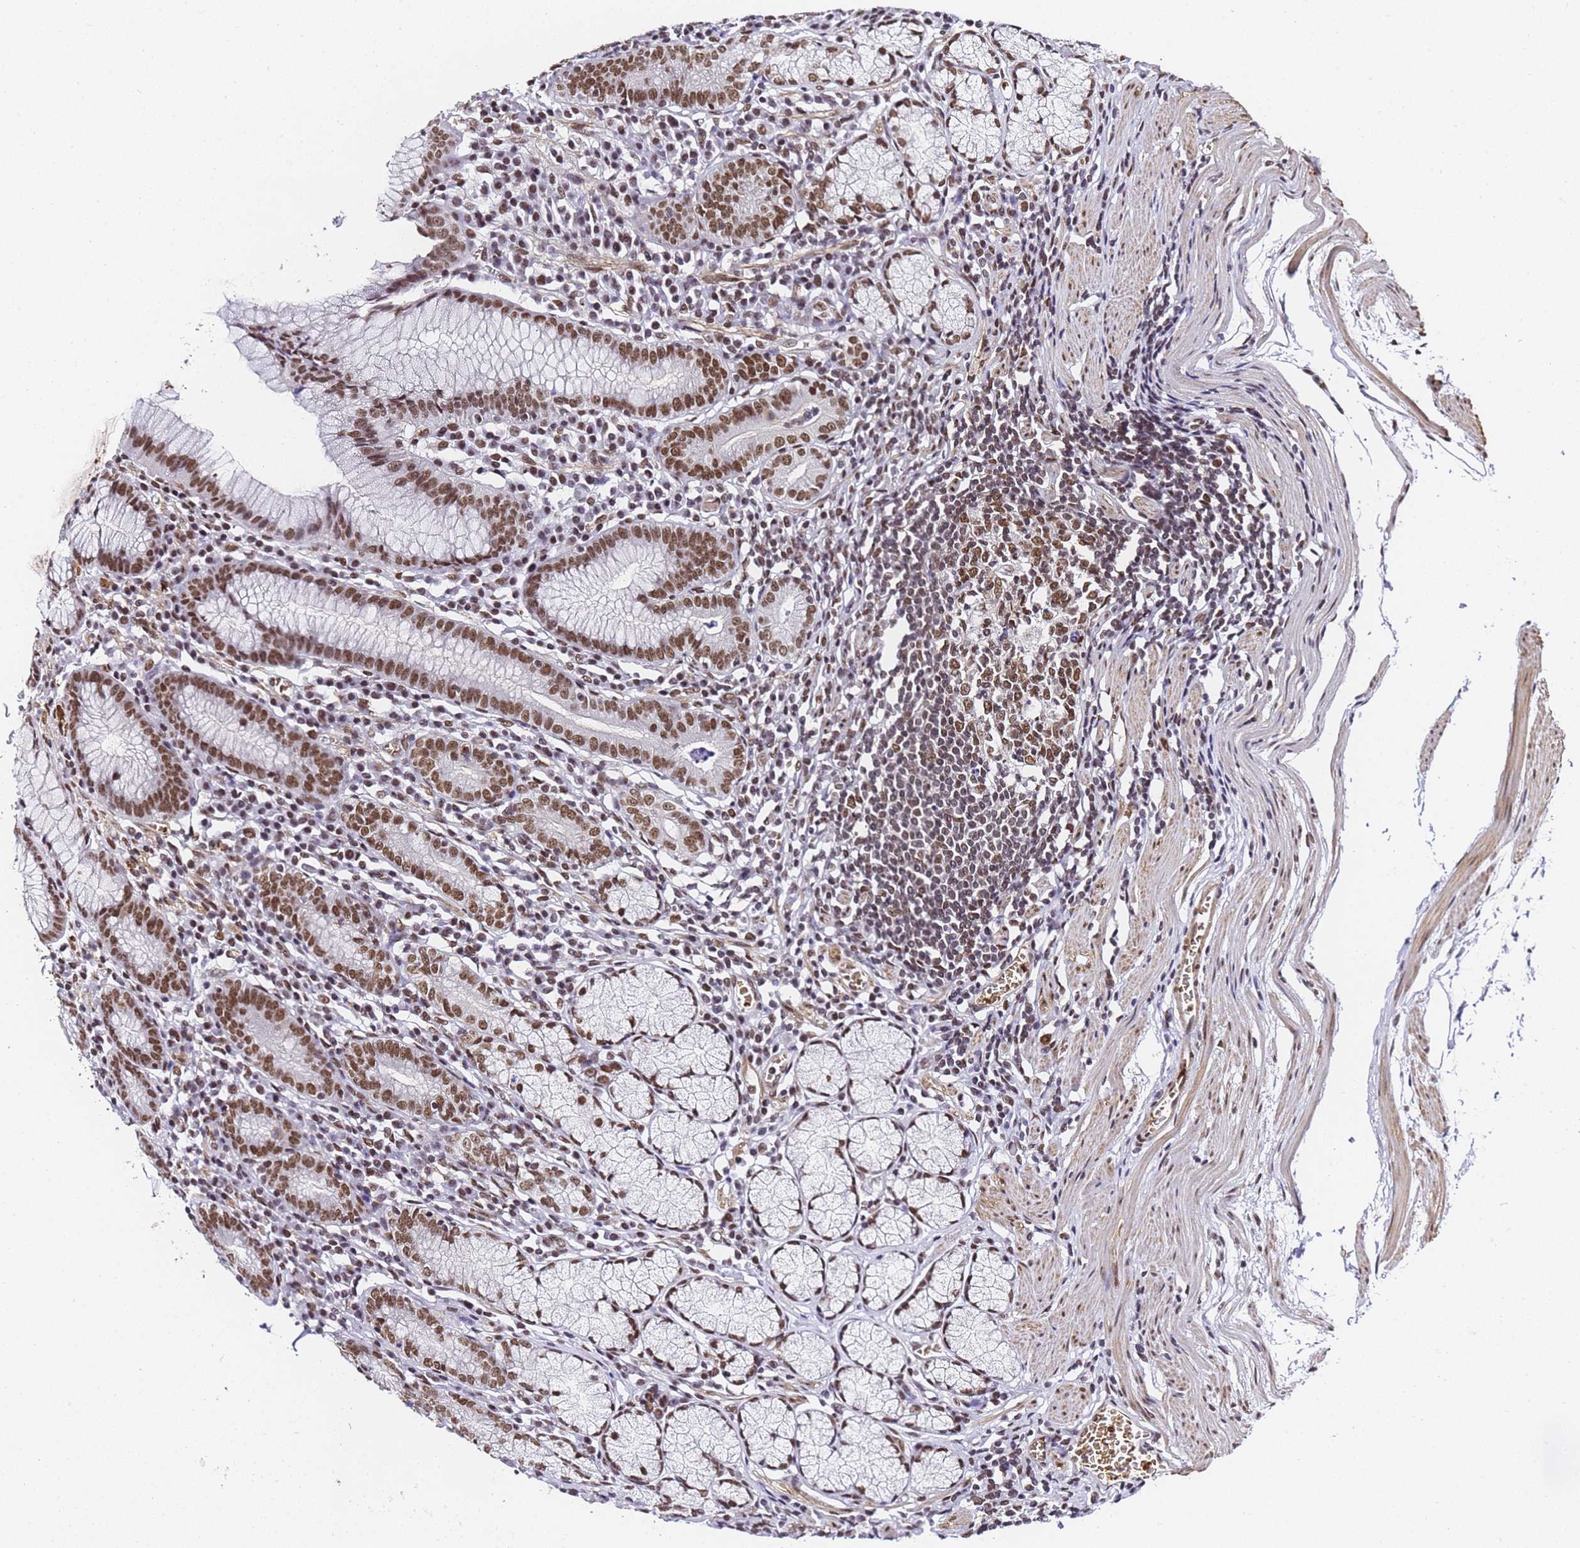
{"staining": {"intensity": "strong", "quantity": ">75%", "location": "cytoplasmic/membranous,nuclear"}, "tissue": "stomach", "cell_type": "Glandular cells", "image_type": "normal", "snomed": [{"axis": "morphology", "description": "Normal tissue, NOS"}, {"axis": "topography", "description": "Stomach"}], "caption": "Brown immunohistochemical staining in normal stomach exhibits strong cytoplasmic/membranous,nuclear positivity in approximately >75% of glandular cells.", "gene": "POLR1A", "patient": {"sex": "male", "age": 55}}